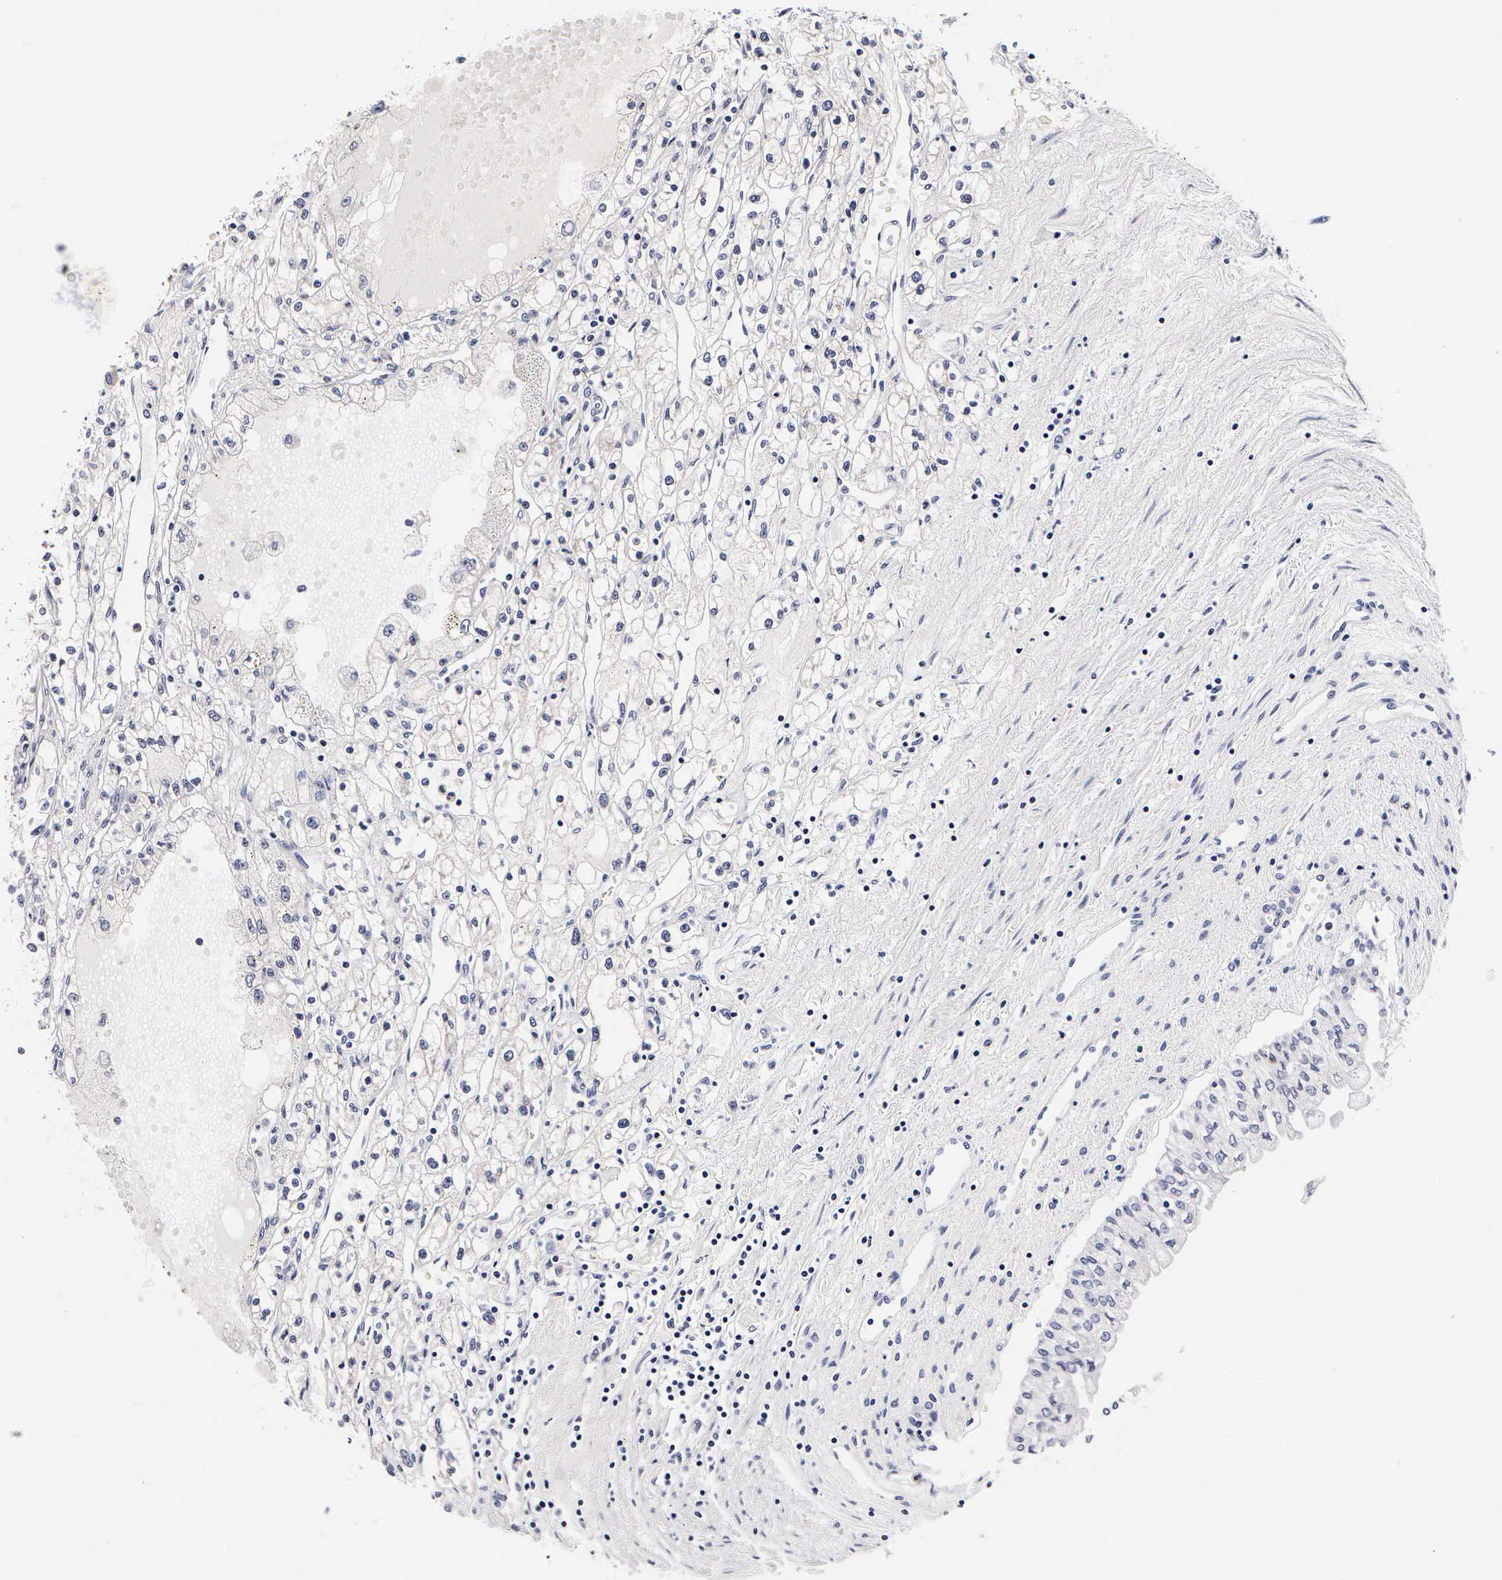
{"staining": {"intensity": "negative", "quantity": "none", "location": "none"}, "tissue": "renal cancer", "cell_type": "Tumor cells", "image_type": "cancer", "snomed": [{"axis": "morphology", "description": "Adenocarcinoma, NOS"}, {"axis": "topography", "description": "Kidney"}], "caption": "High magnification brightfield microscopy of renal adenocarcinoma stained with DAB (3,3'-diaminobenzidine) (brown) and counterstained with hematoxylin (blue): tumor cells show no significant staining.", "gene": "RNASE6", "patient": {"sex": "male", "age": 56}}